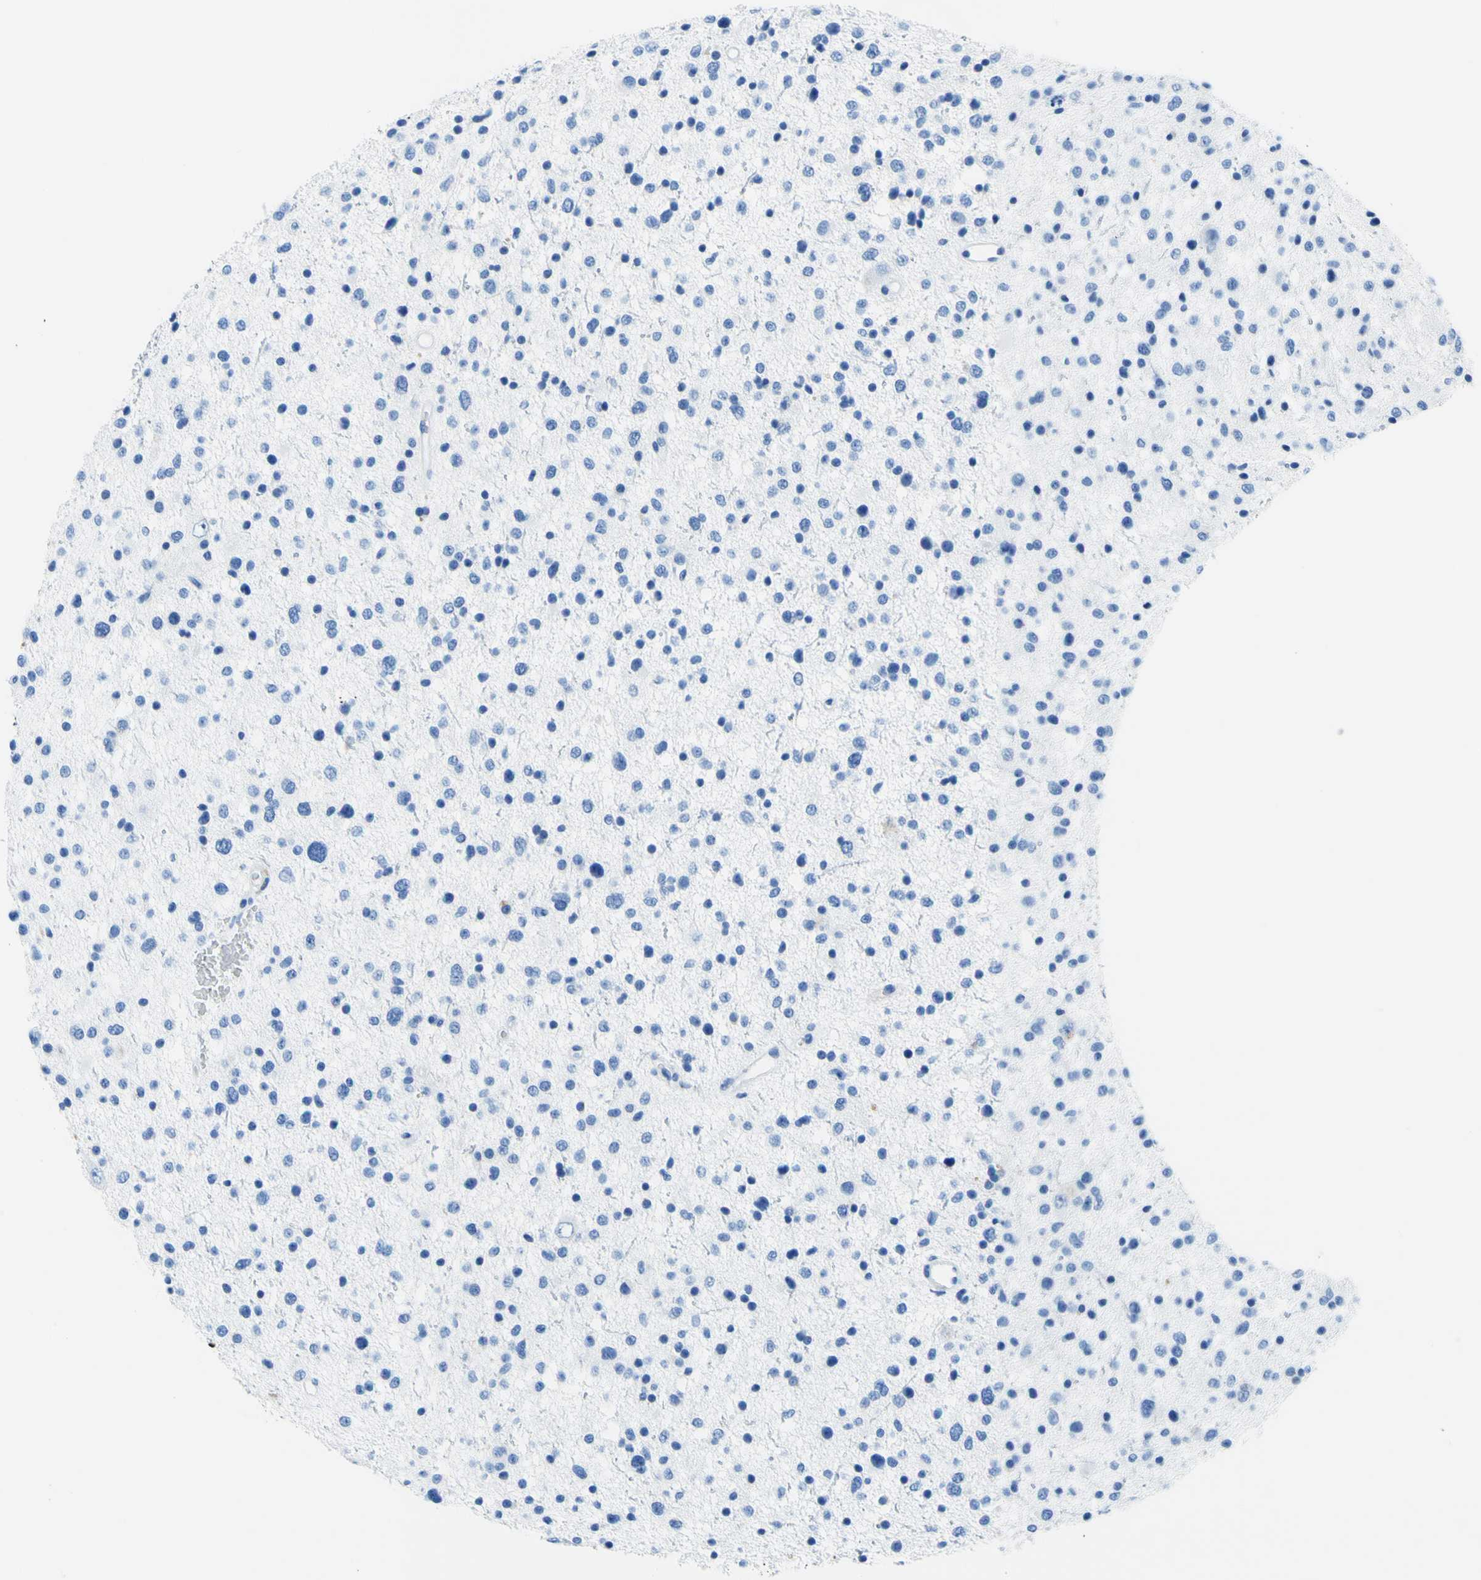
{"staining": {"intensity": "negative", "quantity": "none", "location": "none"}, "tissue": "glioma", "cell_type": "Tumor cells", "image_type": "cancer", "snomed": [{"axis": "morphology", "description": "Glioma, malignant, Low grade"}, {"axis": "topography", "description": "Brain"}], "caption": "Tumor cells are negative for protein expression in human malignant glioma (low-grade).", "gene": "MYH2", "patient": {"sex": "female", "age": 37}}